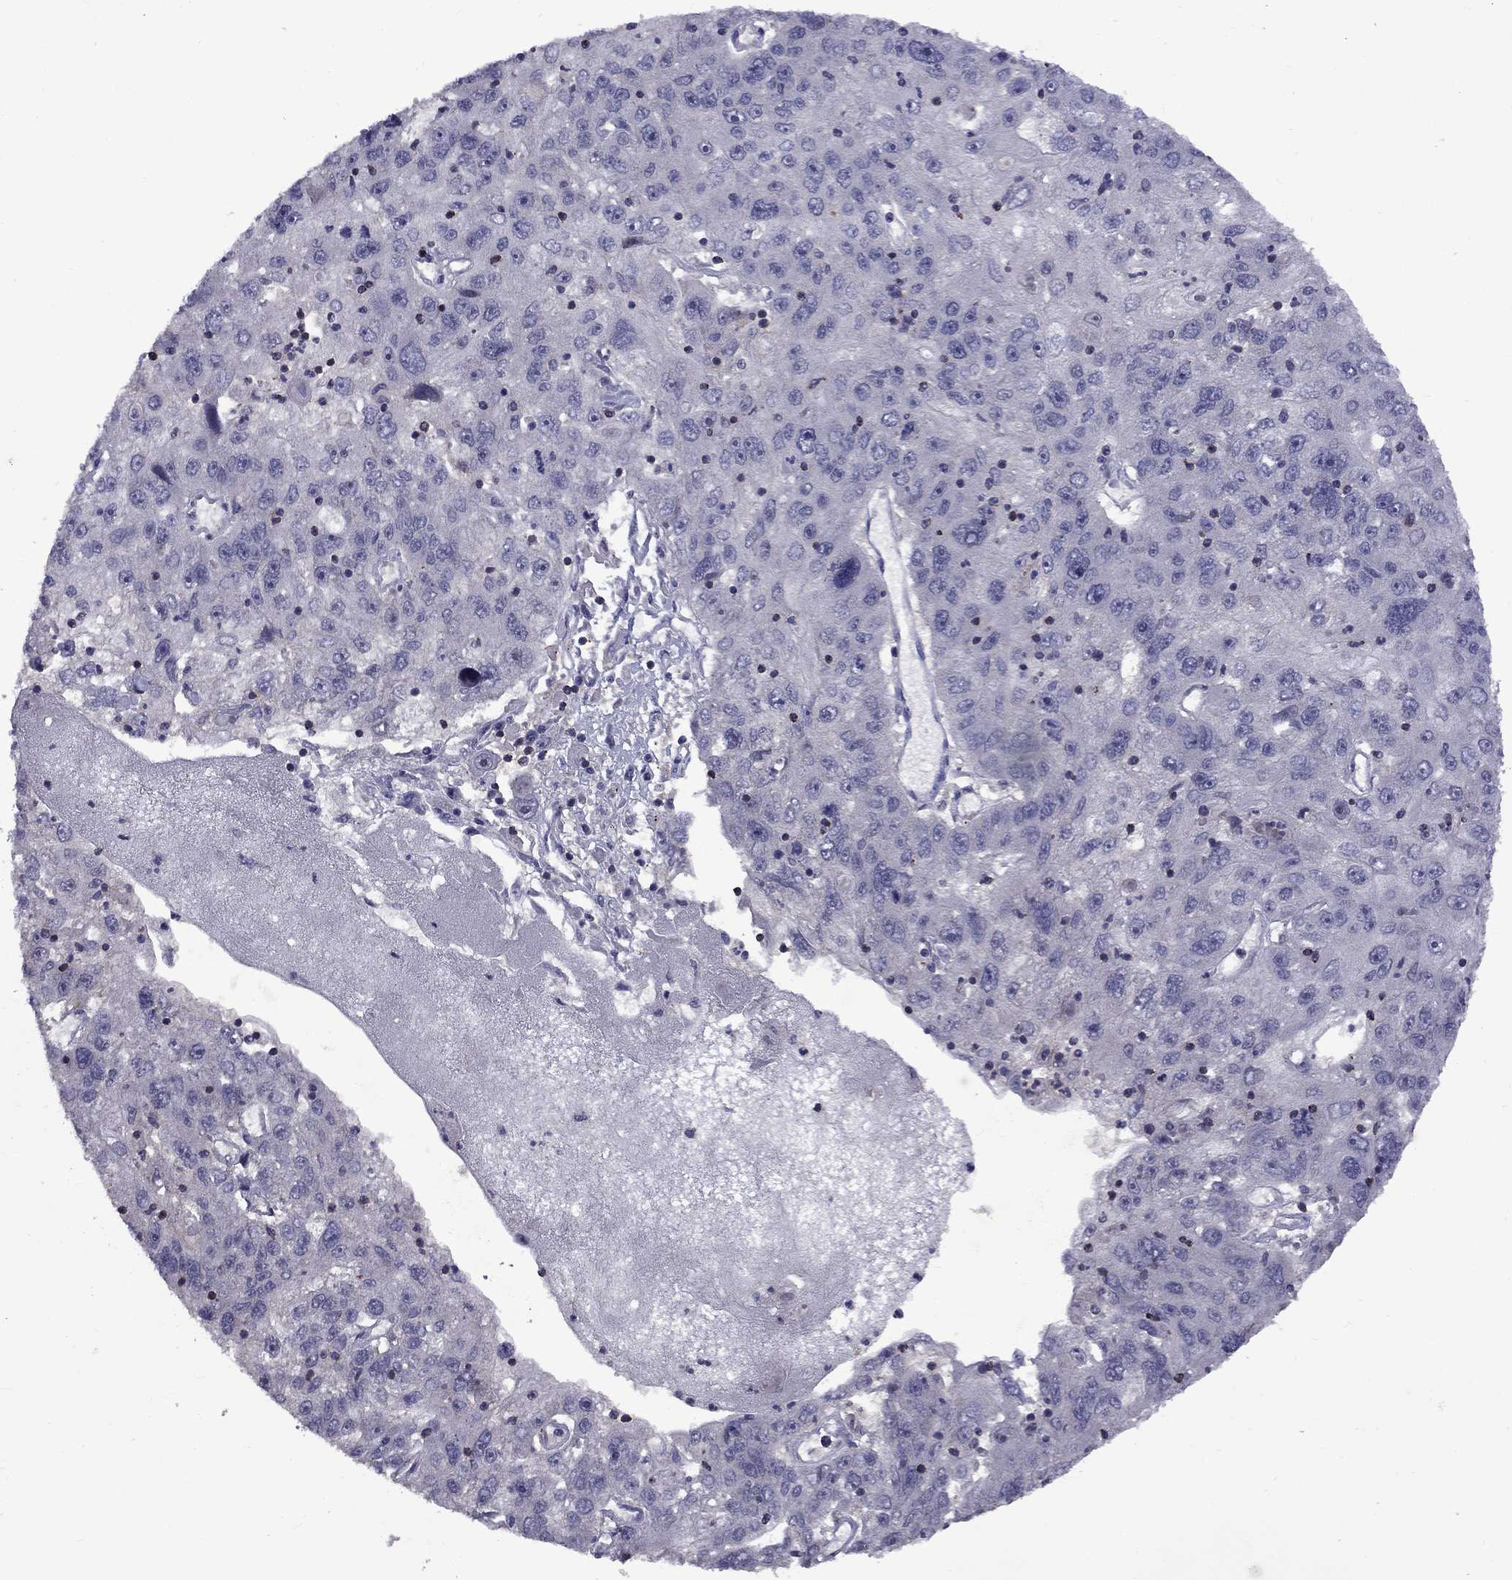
{"staining": {"intensity": "negative", "quantity": "none", "location": "none"}, "tissue": "stomach cancer", "cell_type": "Tumor cells", "image_type": "cancer", "snomed": [{"axis": "morphology", "description": "Adenocarcinoma, NOS"}, {"axis": "topography", "description": "Stomach"}], "caption": "Stomach adenocarcinoma was stained to show a protein in brown. There is no significant expression in tumor cells.", "gene": "SNTA1", "patient": {"sex": "male", "age": 56}}